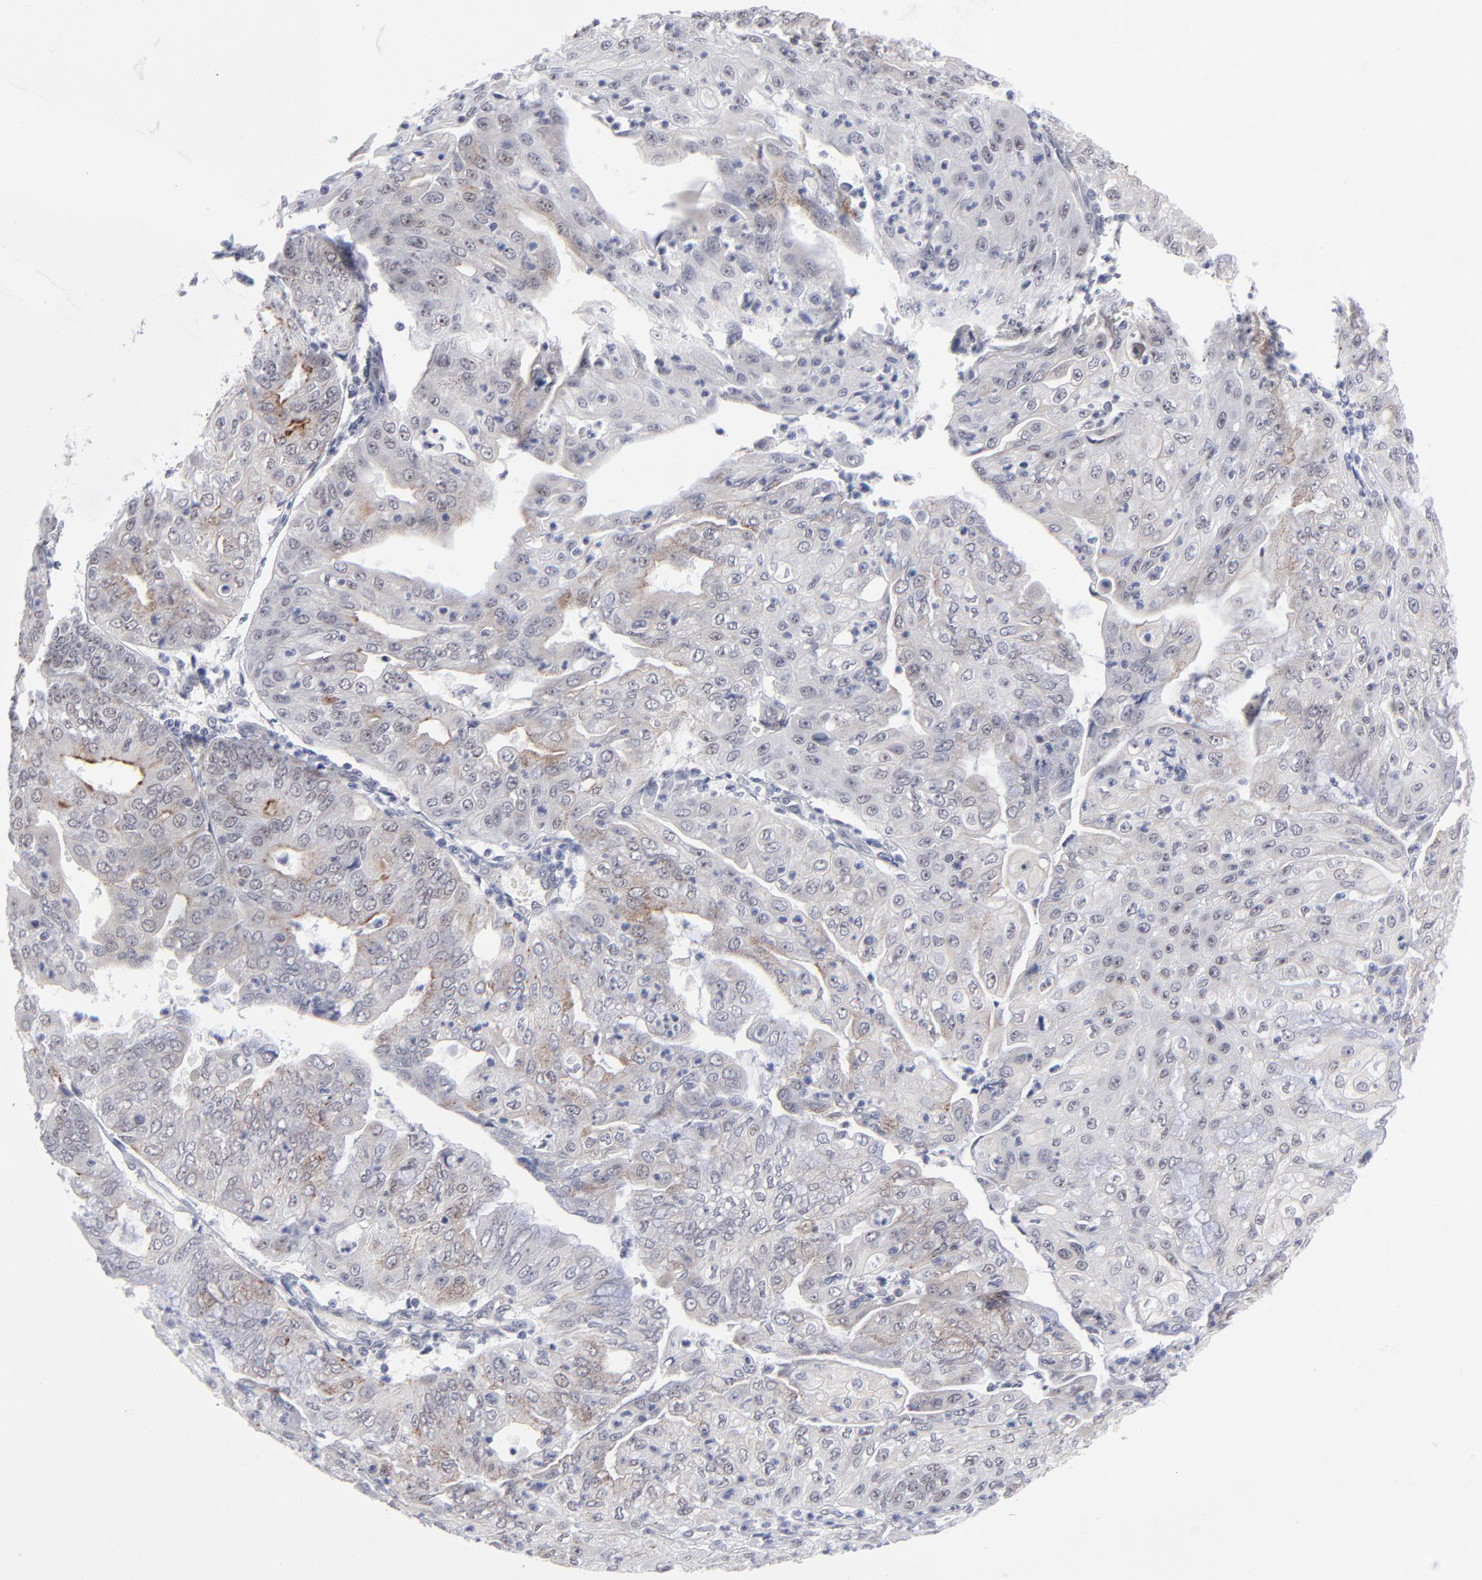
{"staining": {"intensity": "weak", "quantity": "25%-75%", "location": "cytoplasmic/membranous,nuclear"}, "tissue": "endometrial cancer", "cell_type": "Tumor cells", "image_type": "cancer", "snomed": [{"axis": "morphology", "description": "Adenocarcinoma, NOS"}, {"axis": "topography", "description": "Endometrium"}], "caption": "Approximately 25%-75% of tumor cells in human endometrial cancer exhibit weak cytoplasmic/membranous and nuclear protein expression as visualized by brown immunohistochemical staining.", "gene": "NBN", "patient": {"sex": "female", "age": 79}}